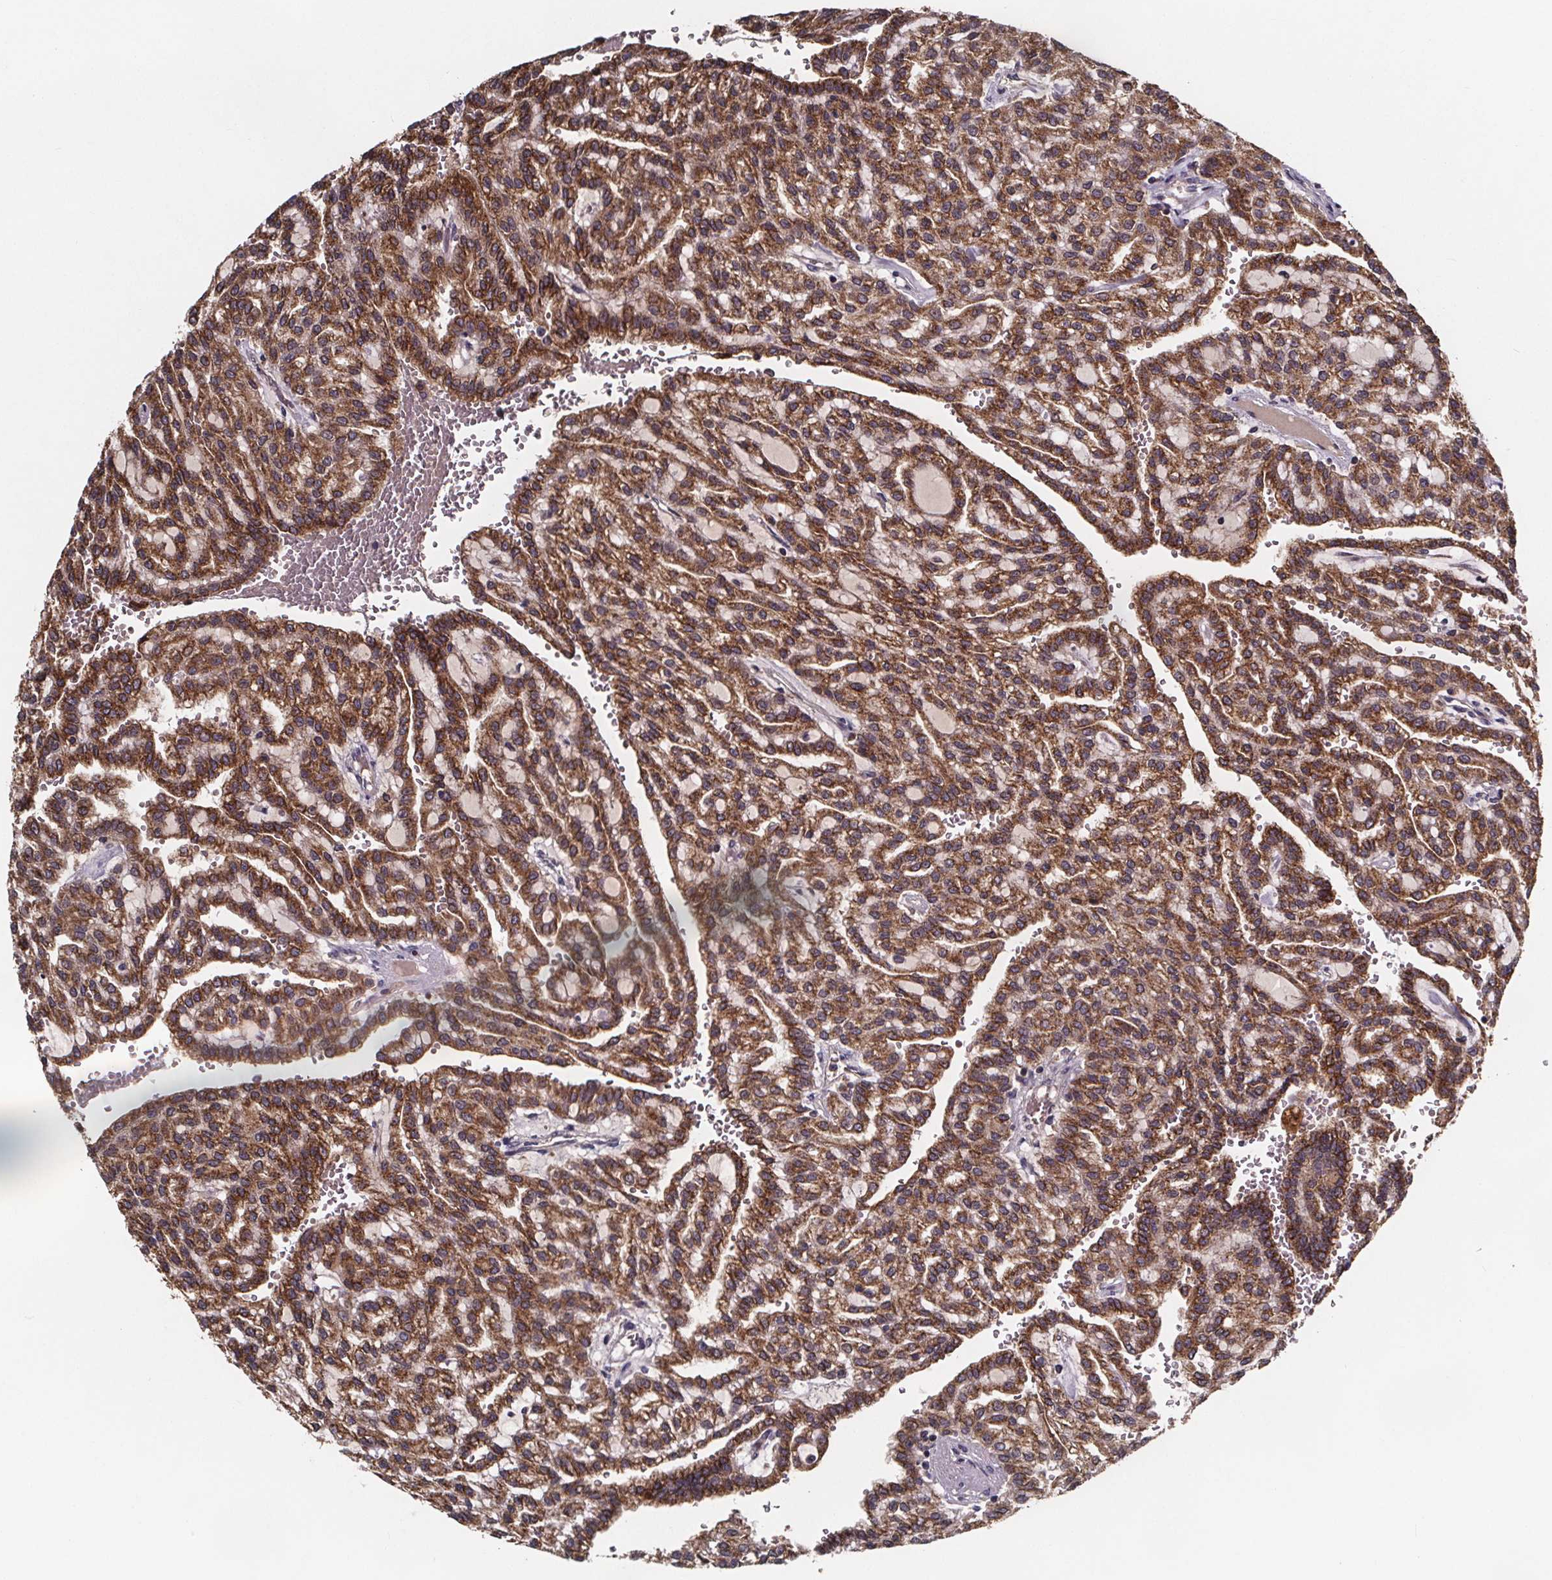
{"staining": {"intensity": "moderate", "quantity": ">75%", "location": "cytoplasmic/membranous"}, "tissue": "renal cancer", "cell_type": "Tumor cells", "image_type": "cancer", "snomed": [{"axis": "morphology", "description": "Adenocarcinoma, NOS"}, {"axis": "topography", "description": "Kidney"}], "caption": "Renal adenocarcinoma tissue displays moderate cytoplasmic/membranous staining in about >75% of tumor cells", "gene": "FASTKD3", "patient": {"sex": "male", "age": 63}}